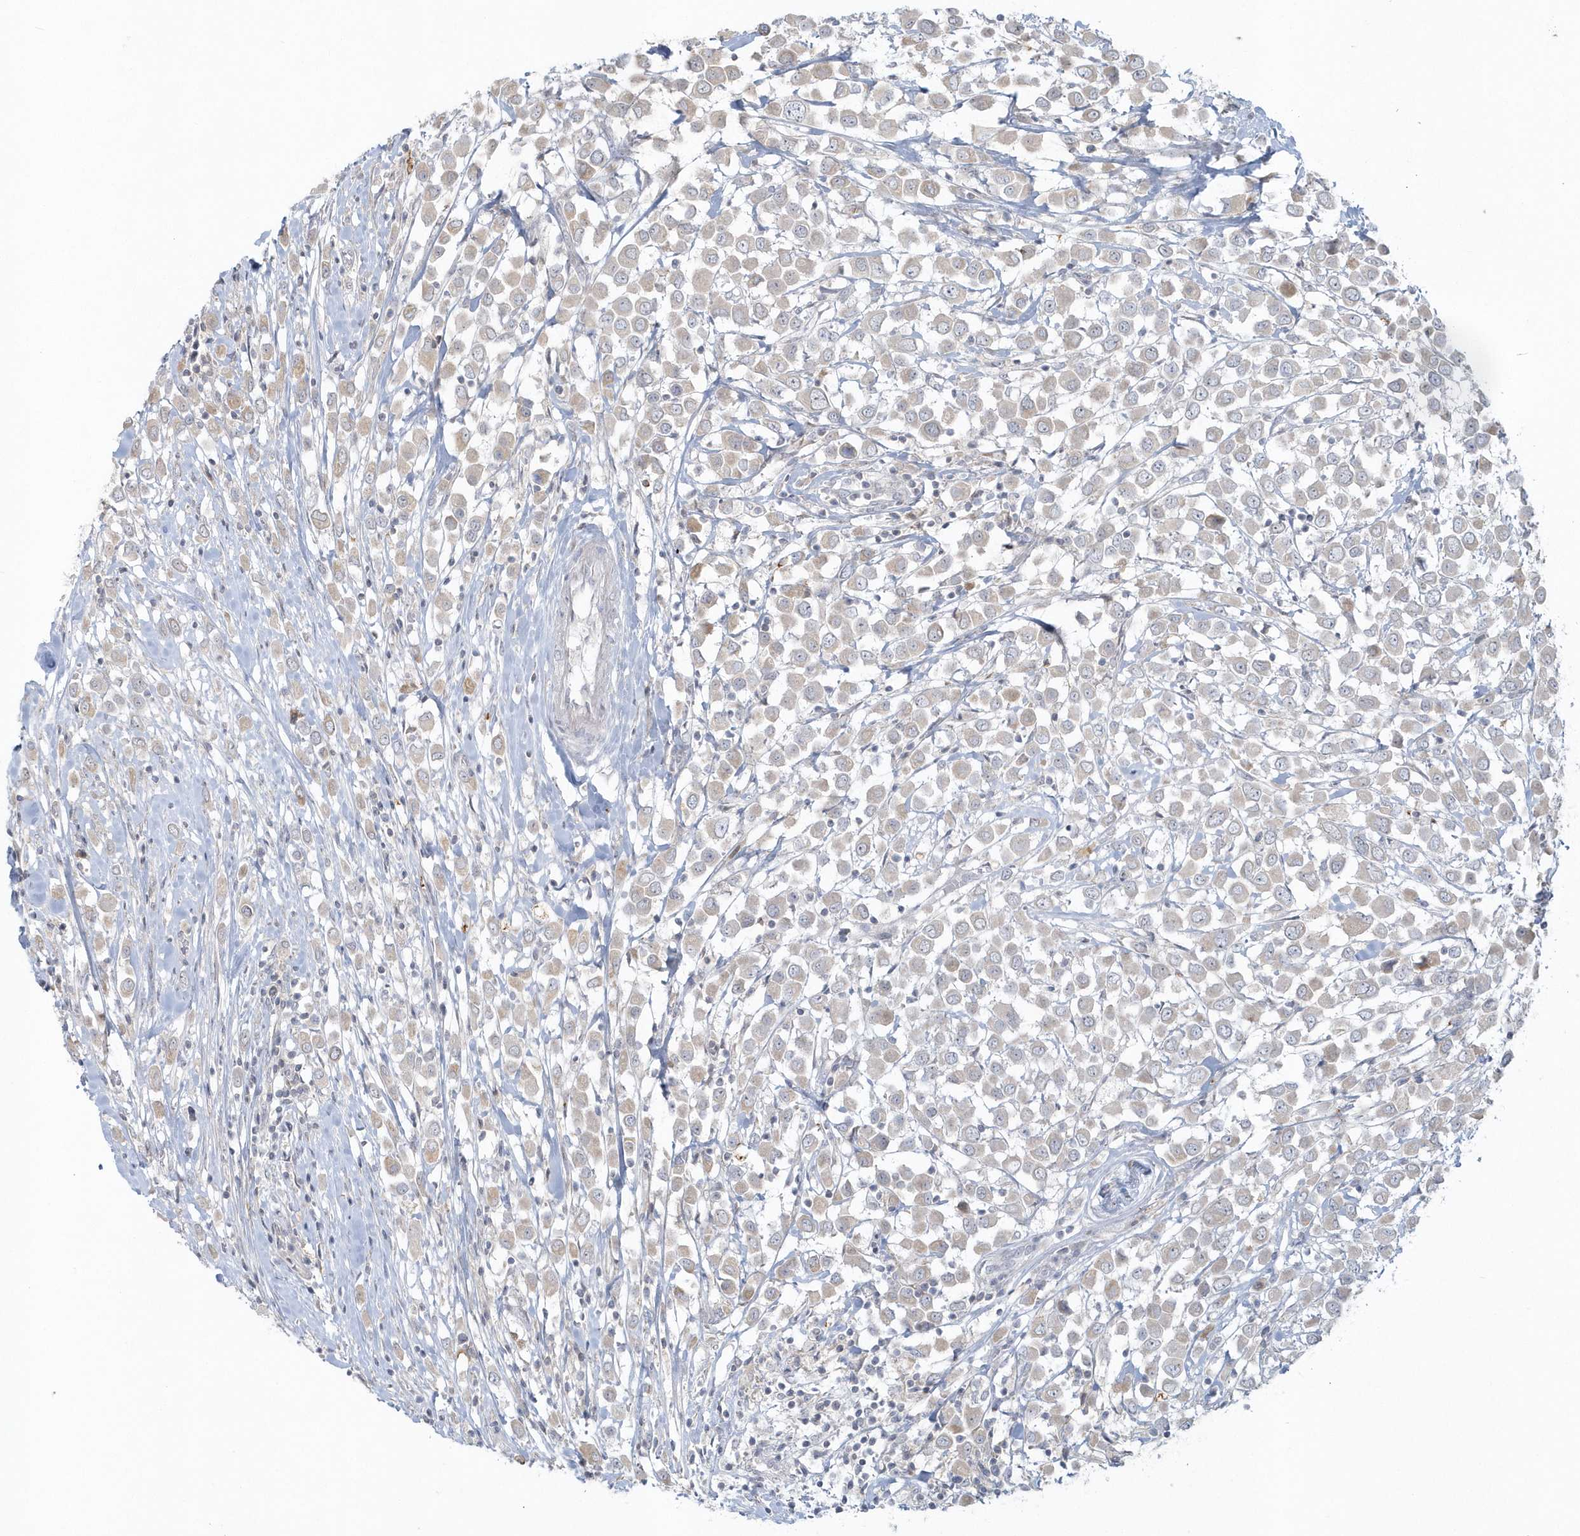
{"staining": {"intensity": "weak", "quantity": "<25%", "location": "cytoplasmic/membranous"}, "tissue": "breast cancer", "cell_type": "Tumor cells", "image_type": "cancer", "snomed": [{"axis": "morphology", "description": "Duct carcinoma"}, {"axis": "topography", "description": "Breast"}], "caption": "Tumor cells show no significant positivity in infiltrating ductal carcinoma (breast).", "gene": "BLTP3A", "patient": {"sex": "female", "age": 61}}